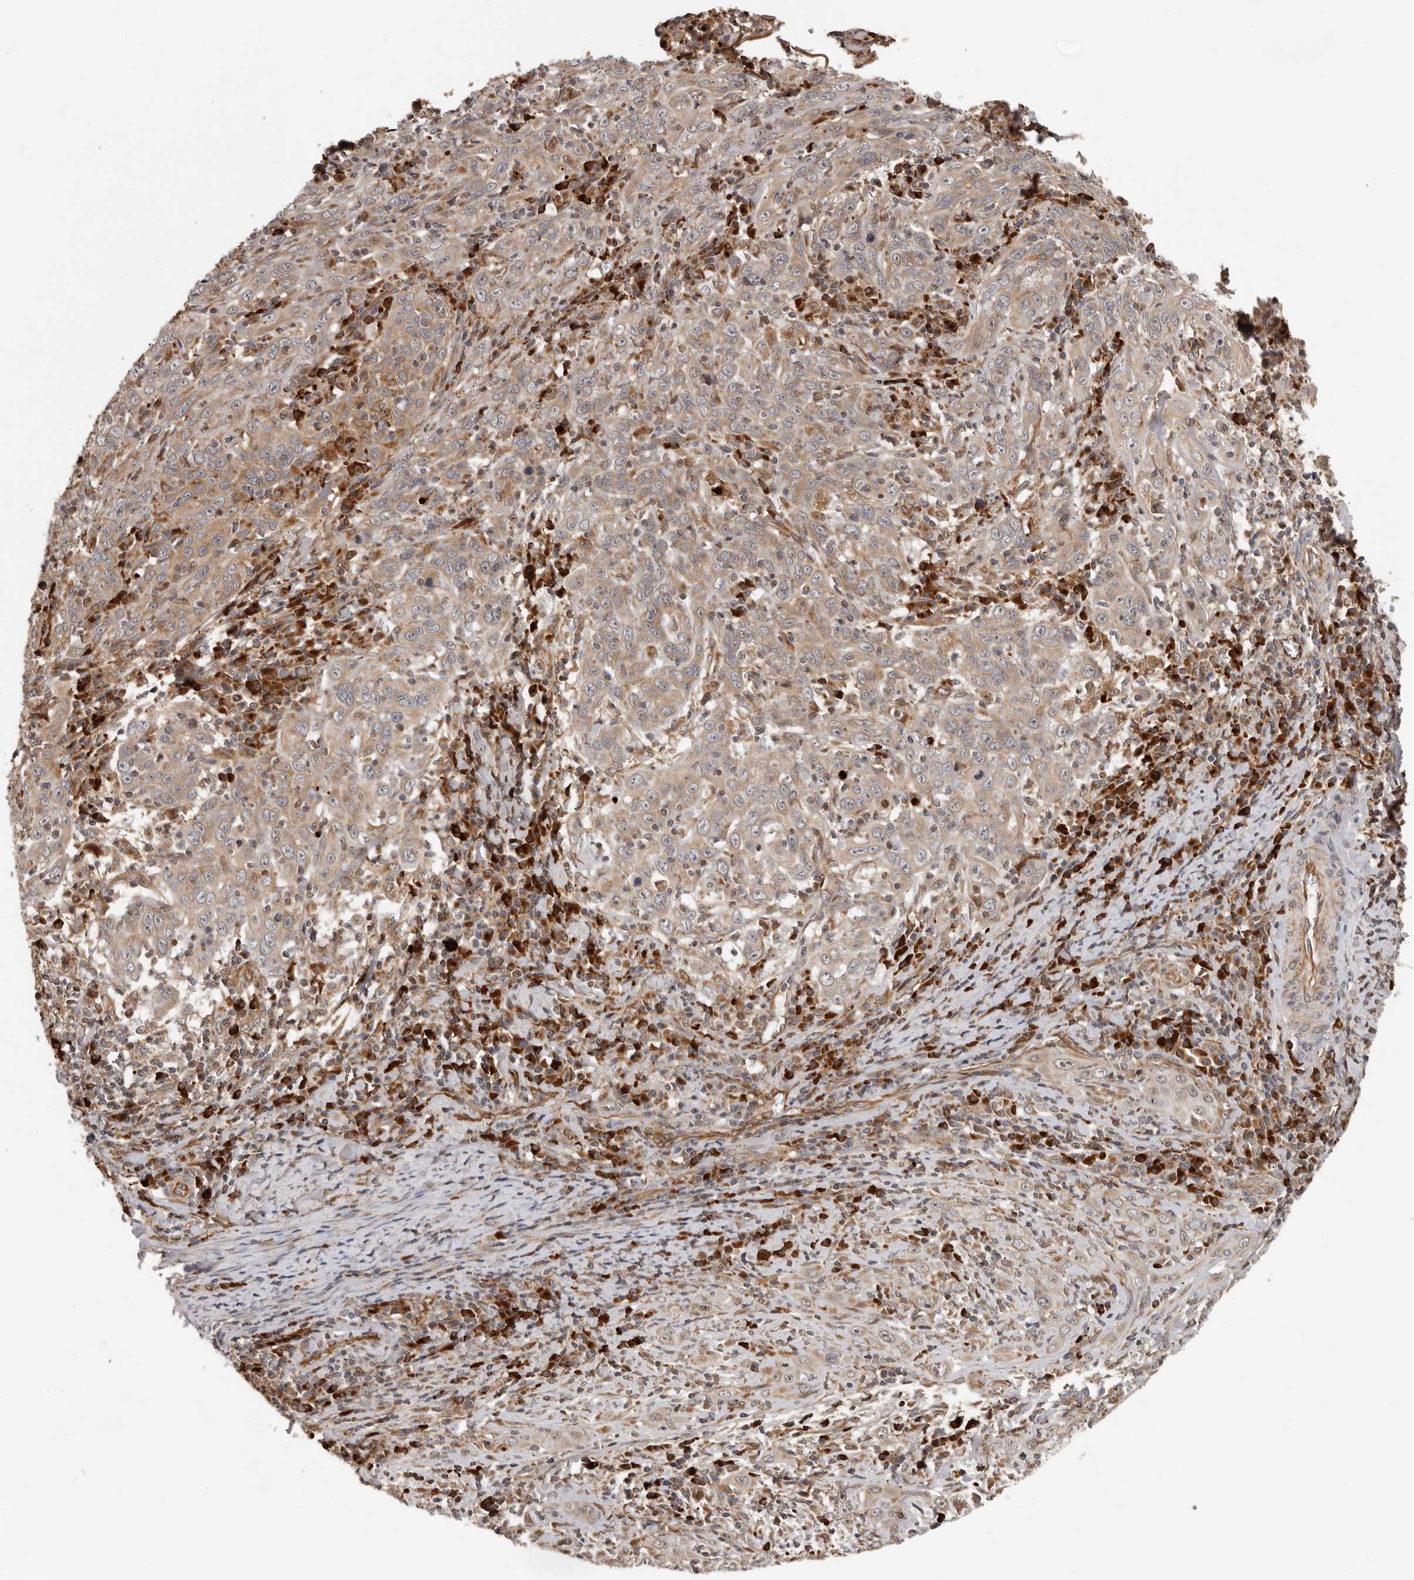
{"staining": {"intensity": "moderate", "quantity": ">75%", "location": "cytoplasmic/membranous"}, "tissue": "cervical cancer", "cell_type": "Tumor cells", "image_type": "cancer", "snomed": [{"axis": "morphology", "description": "Squamous cell carcinoma, NOS"}, {"axis": "topography", "description": "Cervix"}], "caption": "Cervical cancer (squamous cell carcinoma) tissue exhibits moderate cytoplasmic/membranous staining in about >75% of tumor cells", "gene": "RNF157", "patient": {"sex": "female", "age": 46}}